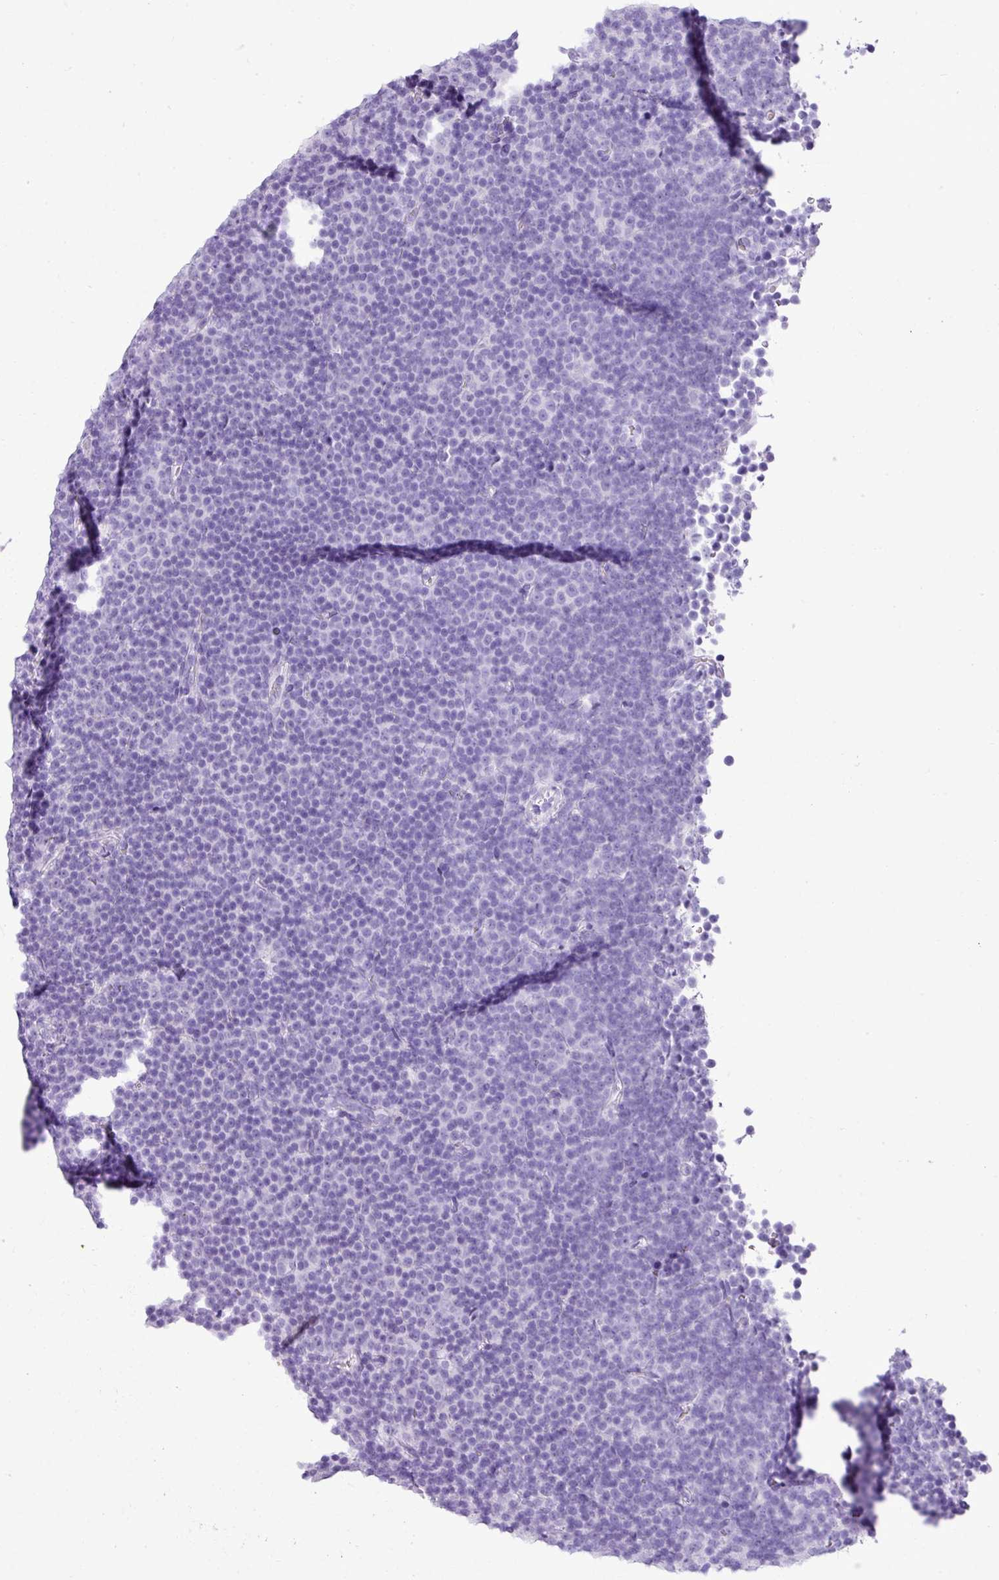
{"staining": {"intensity": "negative", "quantity": "none", "location": "none"}, "tissue": "lymphoma", "cell_type": "Tumor cells", "image_type": "cancer", "snomed": [{"axis": "morphology", "description": "Malignant lymphoma, non-Hodgkin's type, Low grade"}, {"axis": "topography", "description": "Lymph node"}], "caption": "Immunohistochemistry micrograph of malignant lymphoma, non-Hodgkin's type (low-grade) stained for a protein (brown), which exhibits no expression in tumor cells.", "gene": "ZSCAN5A", "patient": {"sex": "female", "age": 67}}